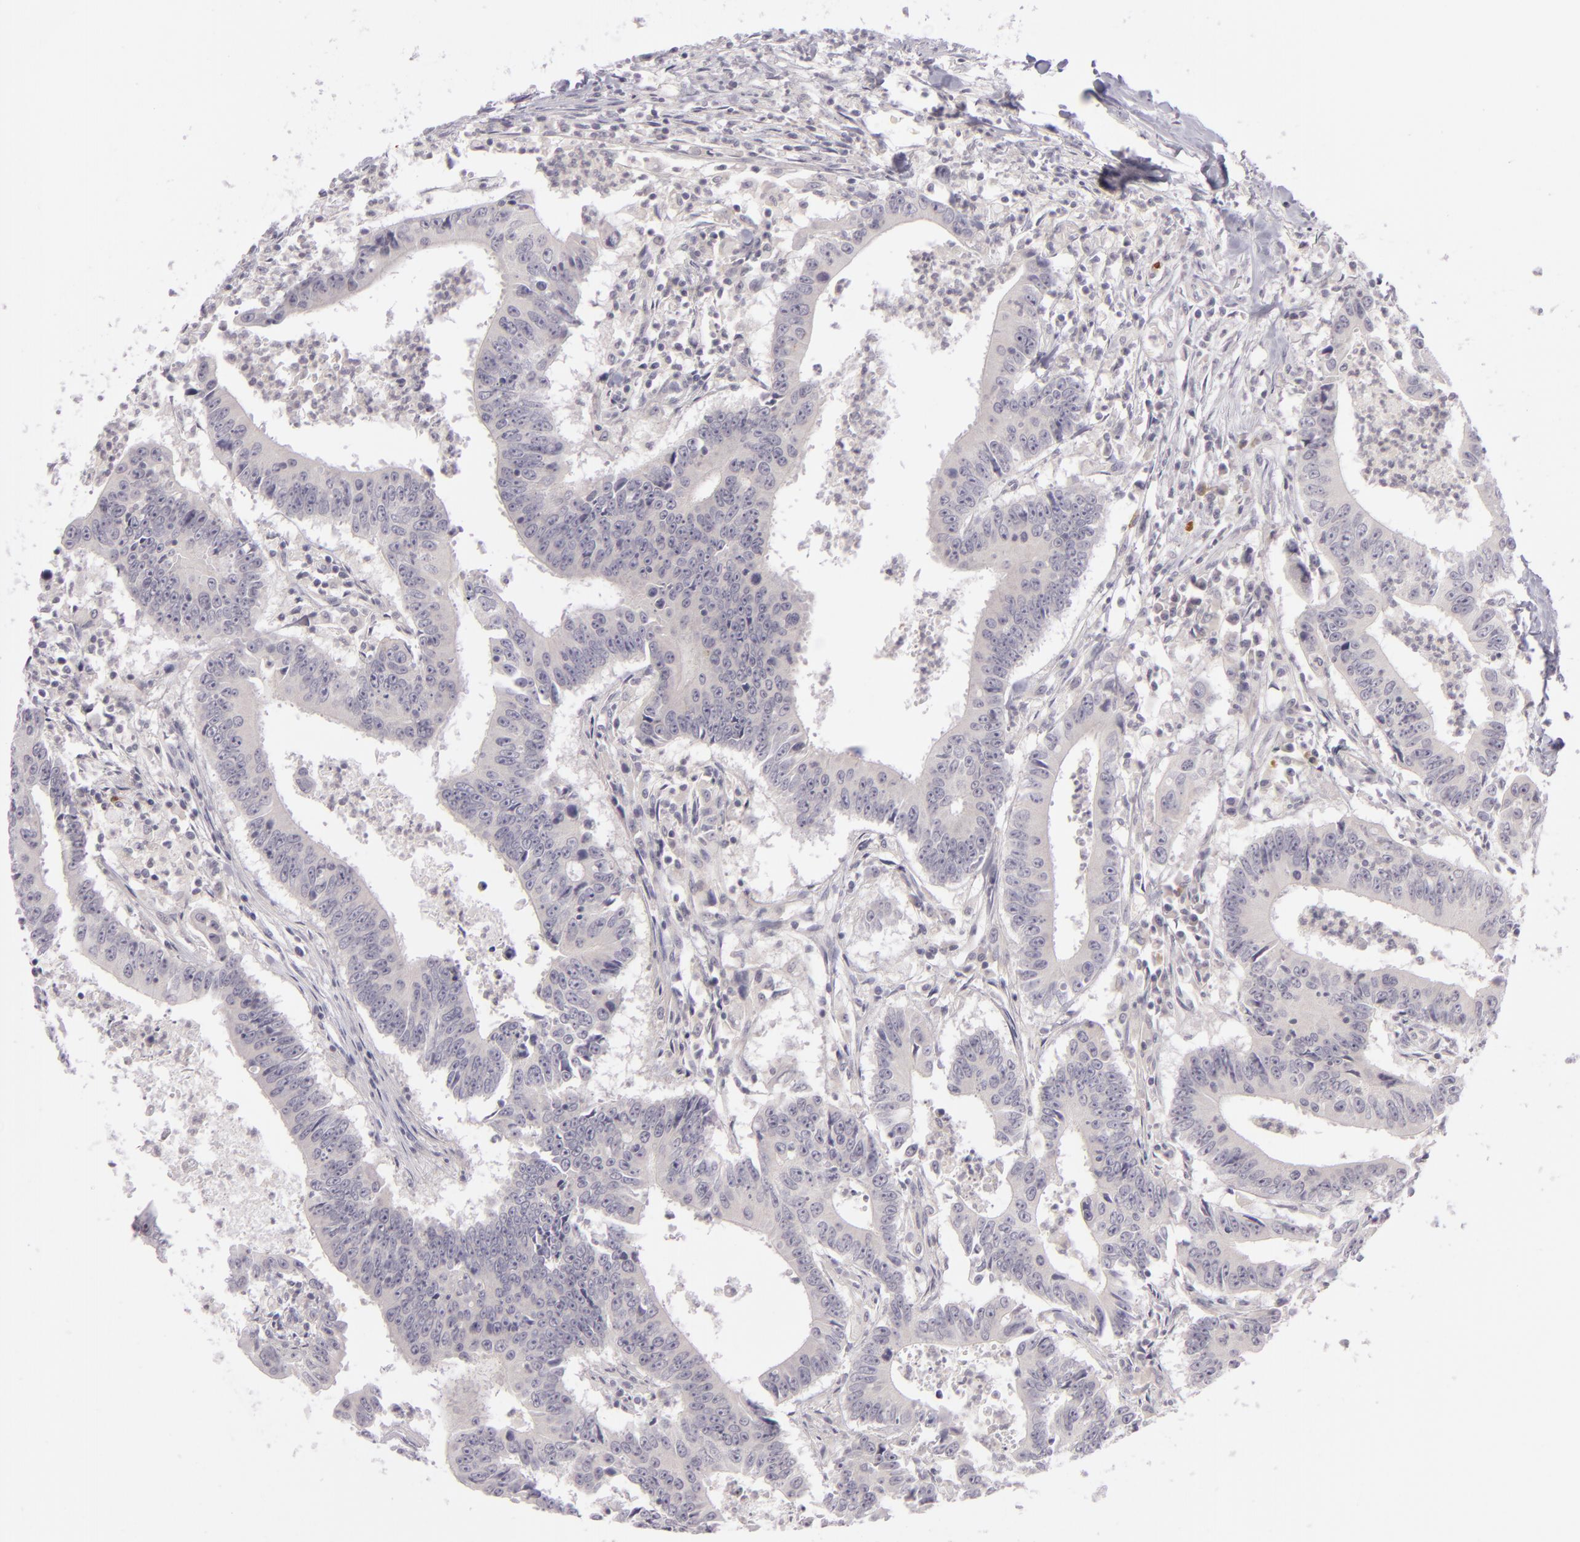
{"staining": {"intensity": "negative", "quantity": "none", "location": "none"}, "tissue": "colorectal cancer", "cell_type": "Tumor cells", "image_type": "cancer", "snomed": [{"axis": "morphology", "description": "Adenocarcinoma, NOS"}, {"axis": "topography", "description": "Colon"}], "caption": "IHC histopathology image of adenocarcinoma (colorectal) stained for a protein (brown), which shows no positivity in tumor cells.", "gene": "DAG1", "patient": {"sex": "male", "age": 55}}